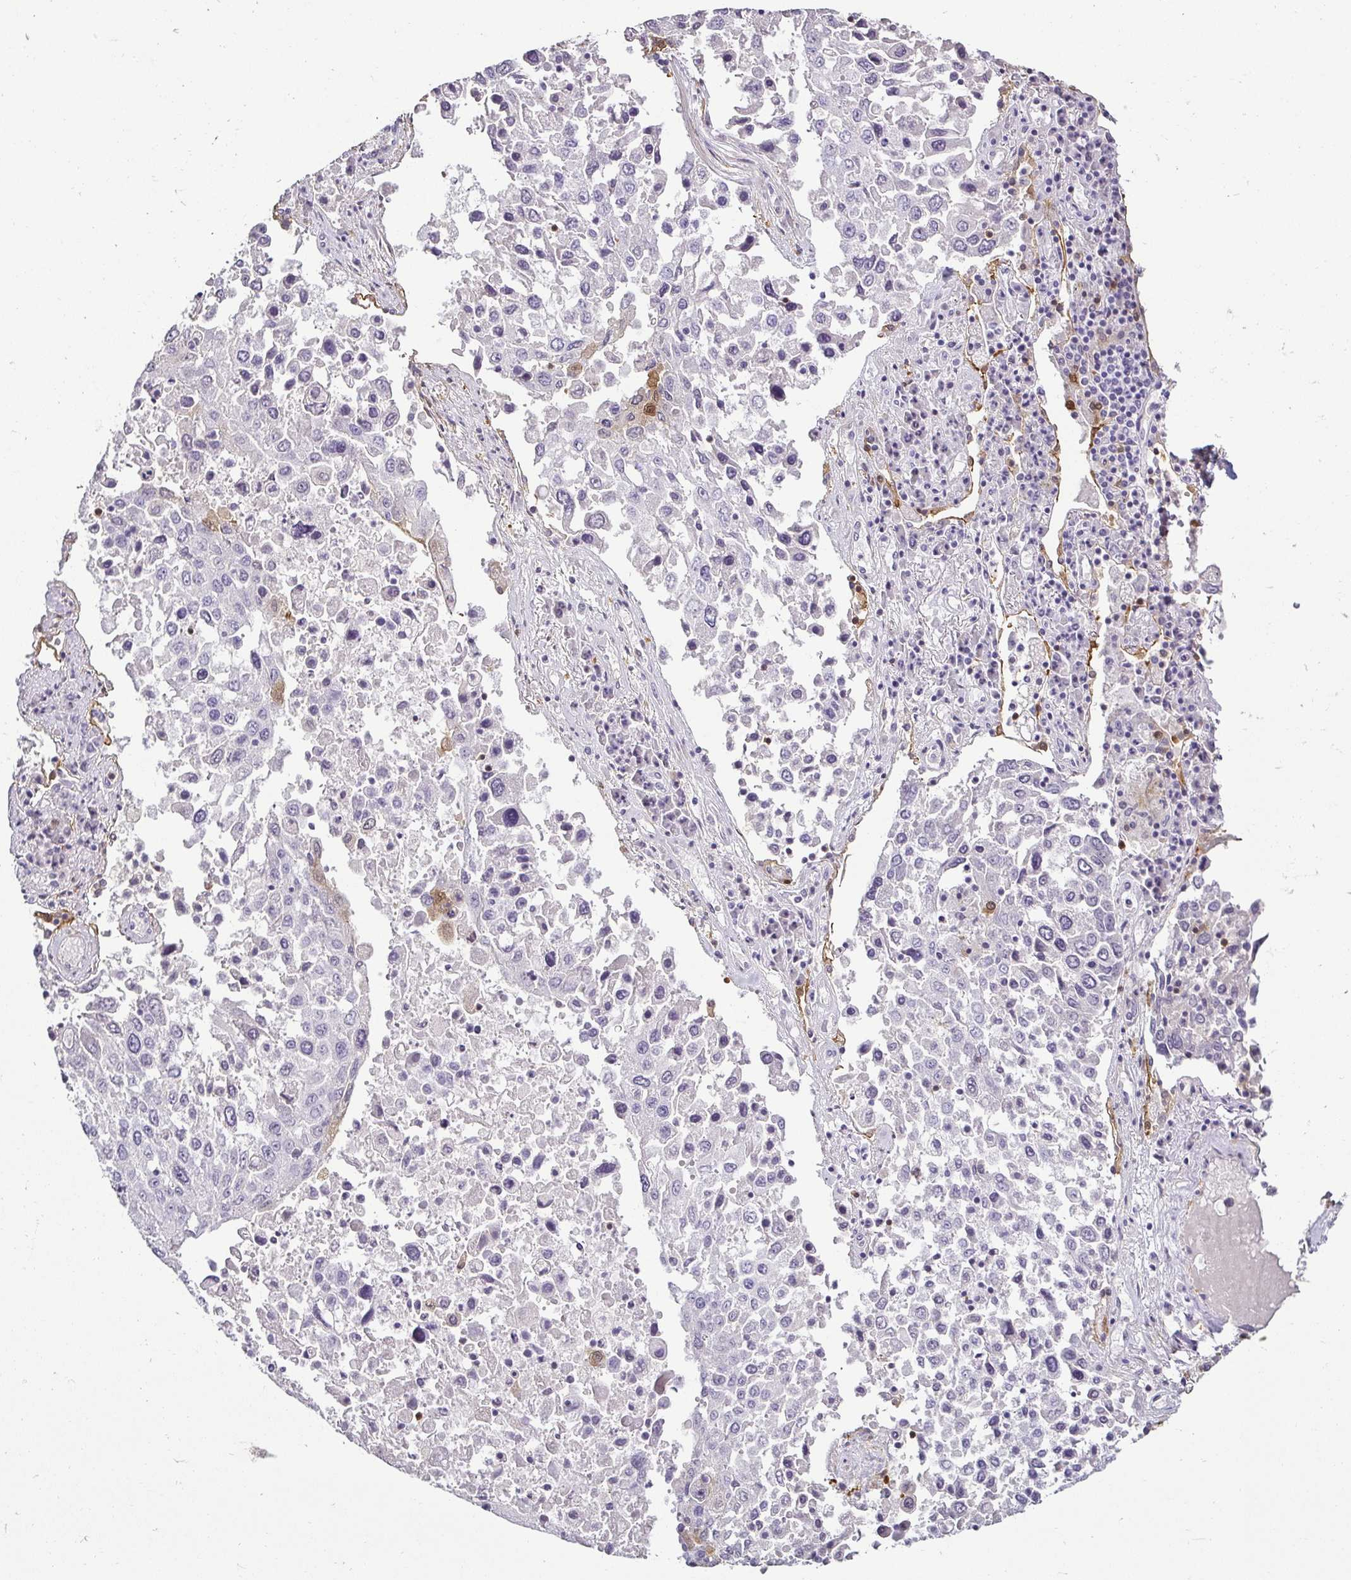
{"staining": {"intensity": "negative", "quantity": "none", "location": "none"}, "tissue": "lung cancer", "cell_type": "Tumor cells", "image_type": "cancer", "snomed": [{"axis": "morphology", "description": "Squamous cell carcinoma, NOS"}, {"axis": "topography", "description": "Lung"}], "caption": "DAB immunohistochemical staining of human lung squamous cell carcinoma demonstrates no significant positivity in tumor cells. (Immunohistochemistry (ihc), brightfield microscopy, high magnification).", "gene": "HOPX", "patient": {"sex": "male", "age": 65}}